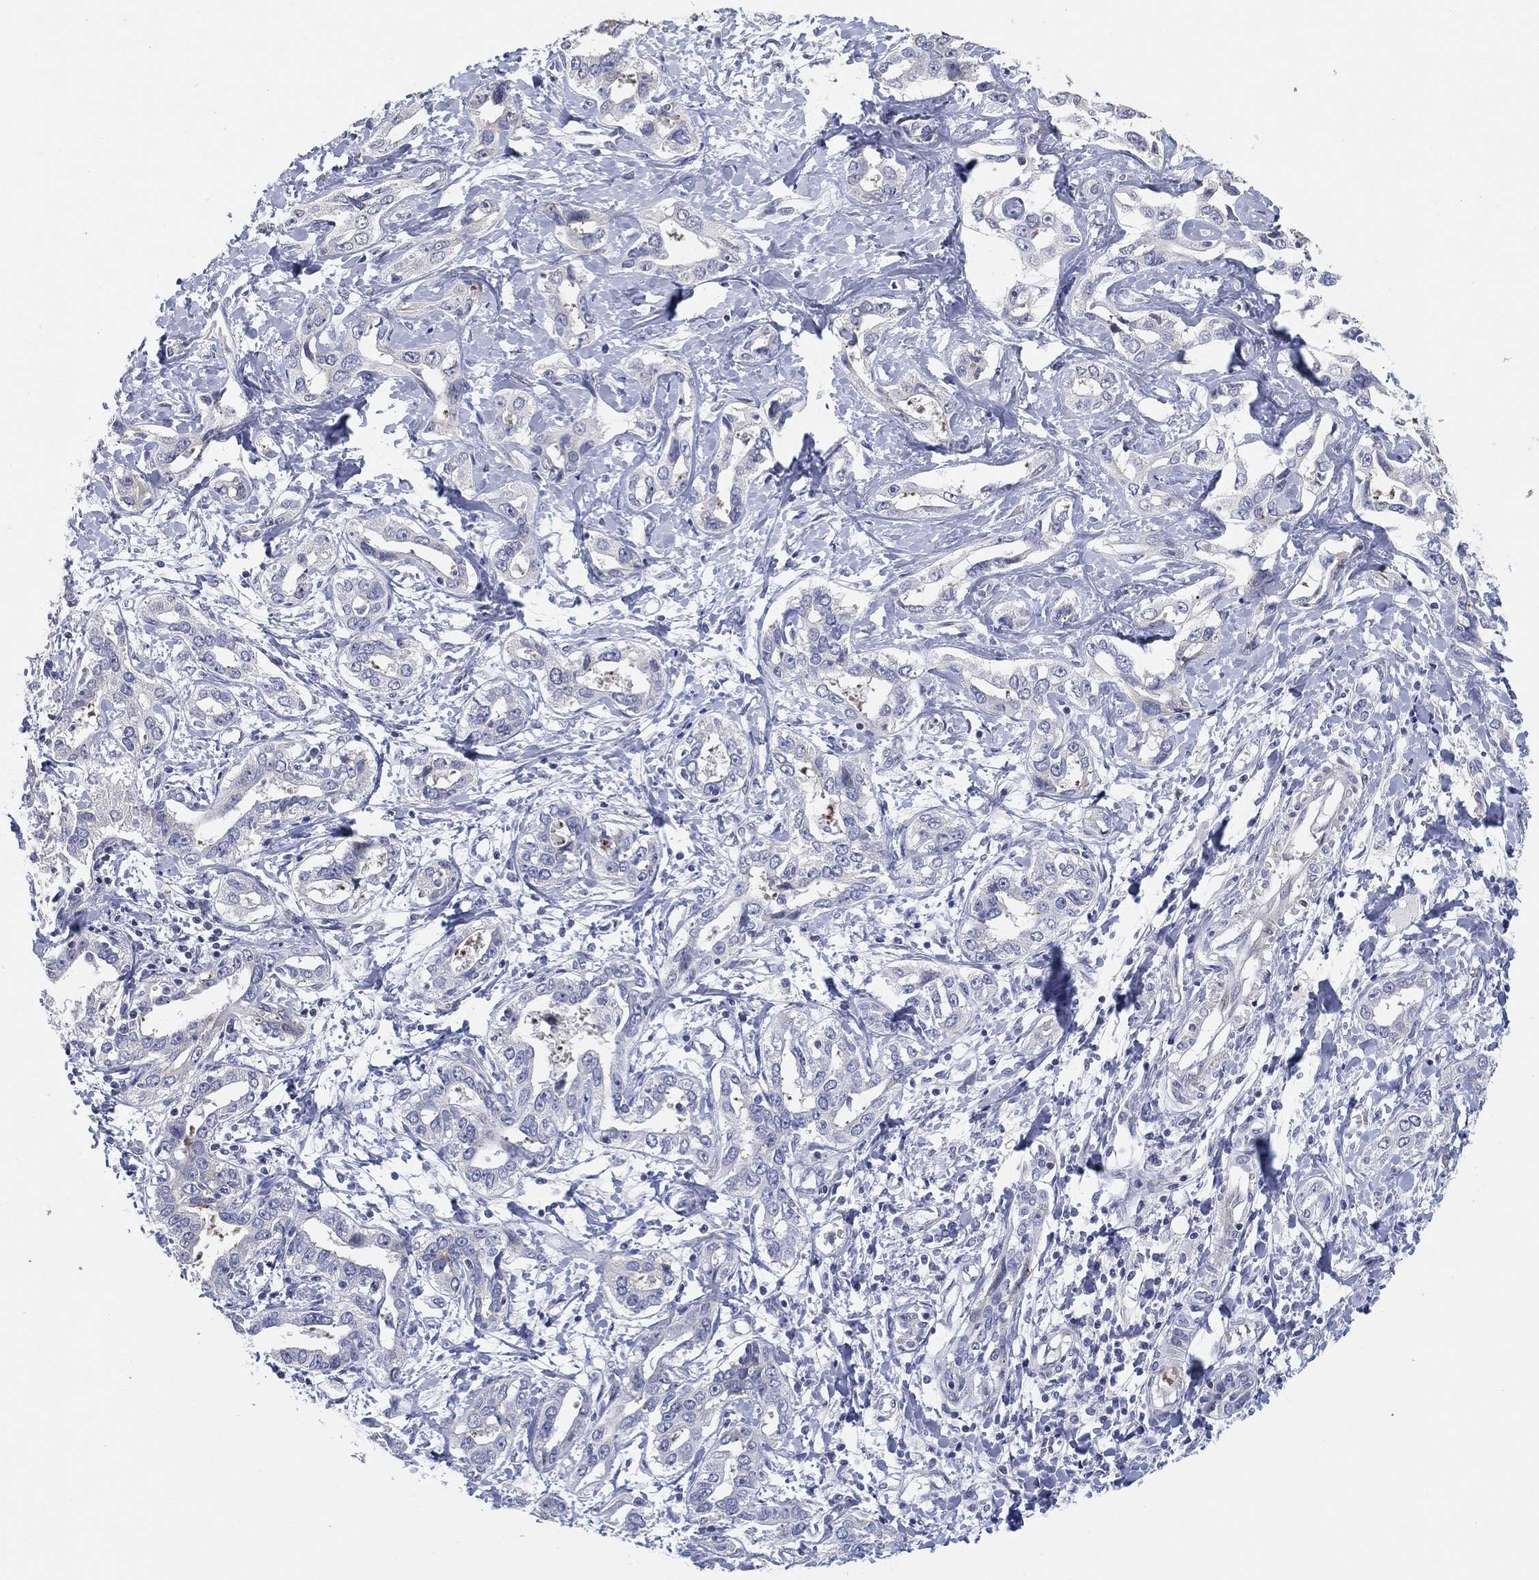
{"staining": {"intensity": "negative", "quantity": "none", "location": "none"}, "tissue": "liver cancer", "cell_type": "Tumor cells", "image_type": "cancer", "snomed": [{"axis": "morphology", "description": "Cholangiocarcinoma"}, {"axis": "topography", "description": "Liver"}], "caption": "High power microscopy photomicrograph of an immunohistochemistry (IHC) photomicrograph of liver cancer (cholangiocarcinoma), revealing no significant staining in tumor cells.", "gene": "HEATR4", "patient": {"sex": "male", "age": 59}}